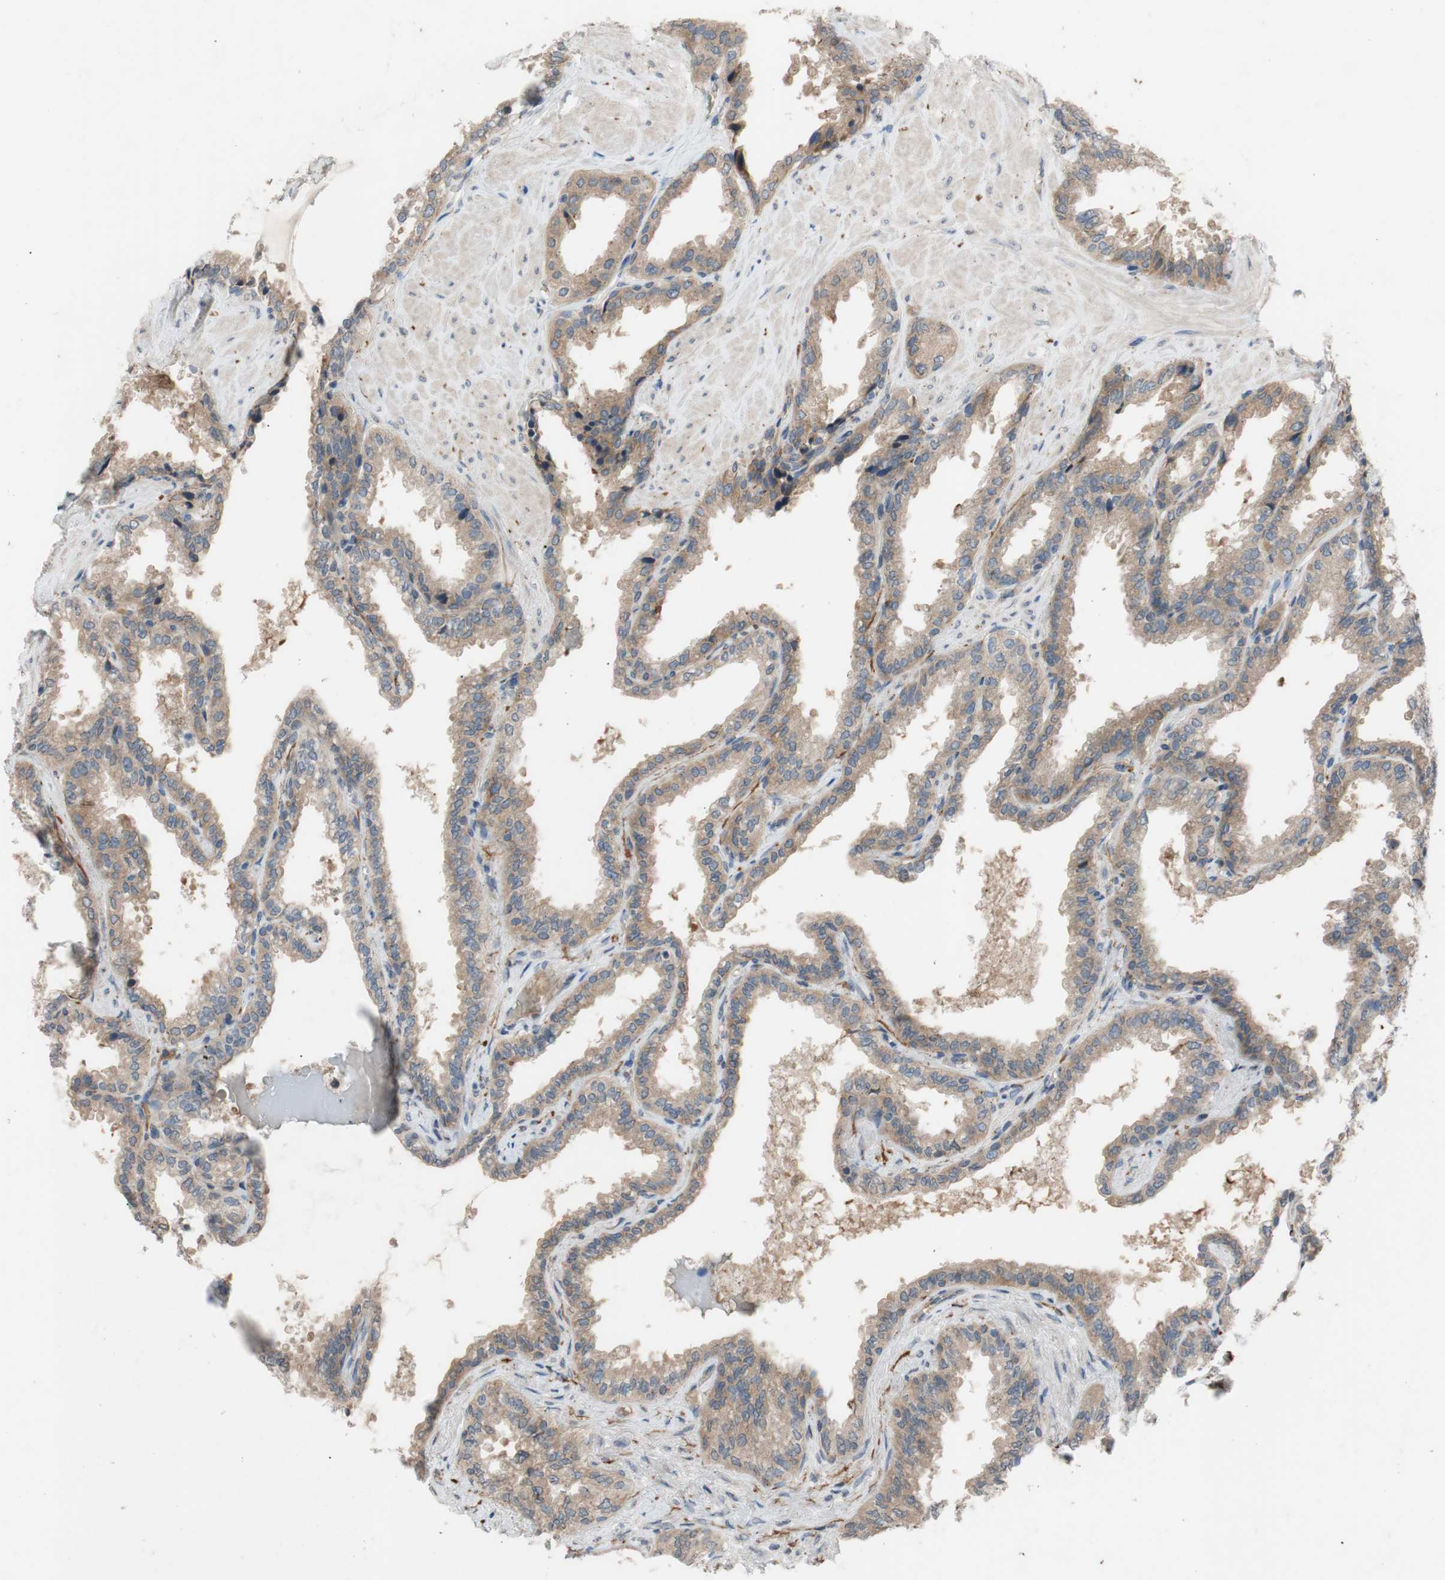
{"staining": {"intensity": "weak", "quantity": ">75%", "location": "cytoplasmic/membranous"}, "tissue": "seminal vesicle", "cell_type": "Glandular cells", "image_type": "normal", "snomed": [{"axis": "morphology", "description": "Normal tissue, NOS"}, {"axis": "topography", "description": "Seminal veicle"}], "caption": "IHC (DAB) staining of benign seminal vesicle exhibits weak cytoplasmic/membranous protein expression in approximately >75% of glandular cells.", "gene": "ADD2", "patient": {"sex": "male", "age": 46}}